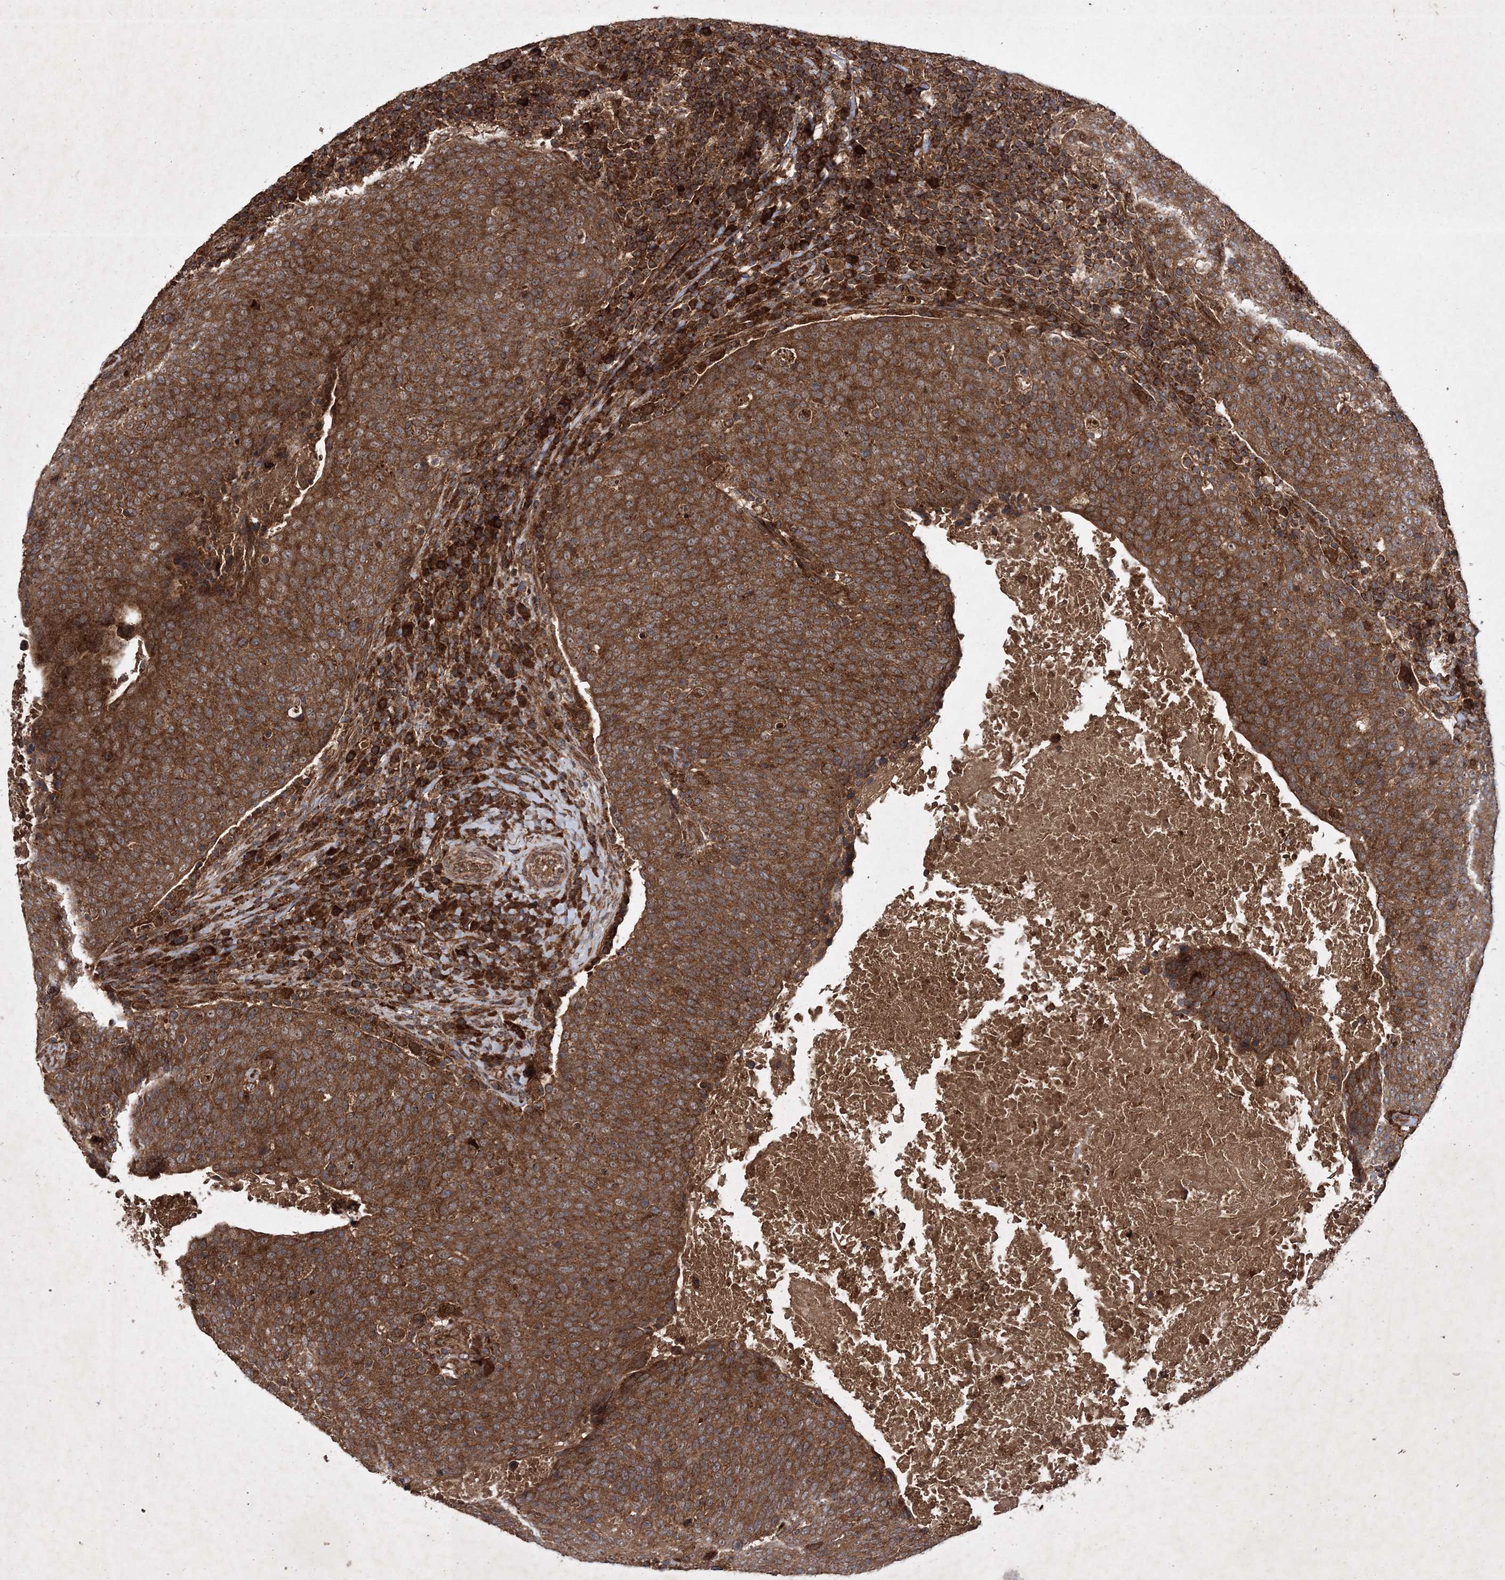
{"staining": {"intensity": "strong", "quantity": ">75%", "location": "cytoplasmic/membranous"}, "tissue": "head and neck cancer", "cell_type": "Tumor cells", "image_type": "cancer", "snomed": [{"axis": "morphology", "description": "Squamous cell carcinoma, NOS"}, {"axis": "morphology", "description": "Squamous cell carcinoma, metastatic, NOS"}, {"axis": "topography", "description": "Lymph node"}, {"axis": "topography", "description": "Head-Neck"}], "caption": "Immunohistochemistry (IHC) histopathology image of metastatic squamous cell carcinoma (head and neck) stained for a protein (brown), which shows high levels of strong cytoplasmic/membranous staining in approximately >75% of tumor cells.", "gene": "DNAJC13", "patient": {"sex": "male", "age": 62}}